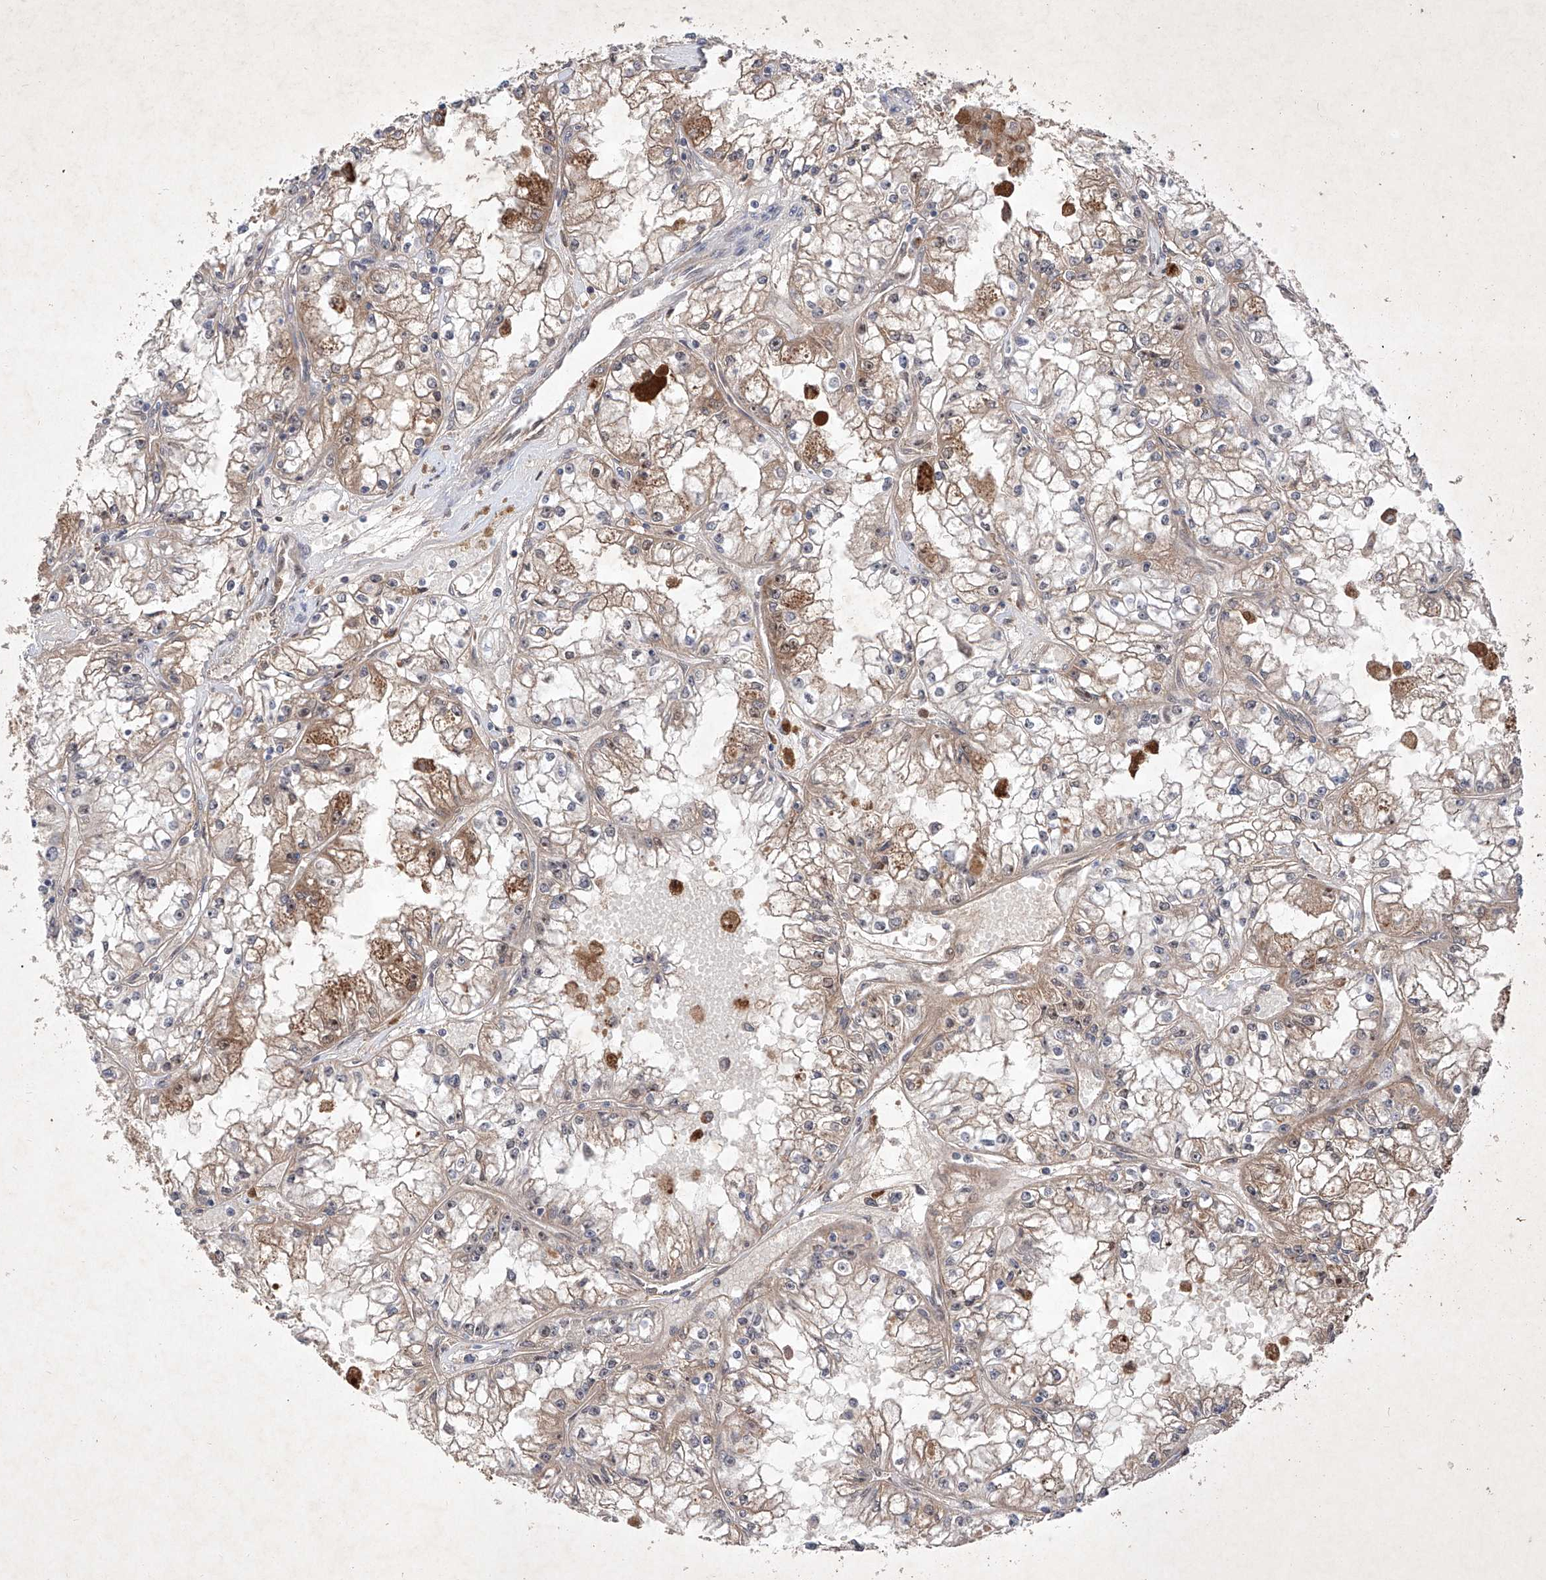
{"staining": {"intensity": "weak", "quantity": "25%-75%", "location": "cytoplasmic/membranous"}, "tissue": "renal cancer", "cell_type": "Tumor cells", "image_type": "cancer", "snomed": [{"axis": "morphology", "description": "Adenocarcinoma, NOS"}, {"axis": "topography", "description": "Kidney"}], "caption": "Immunohistochemical staining of renal adenocarcinoma reveals weak cytoplasmic/membranous protein staining in approximately 25%-75% of tumor cells.", "gene": "FAM135A", "patient": {"sex": "male", "age": 56}}